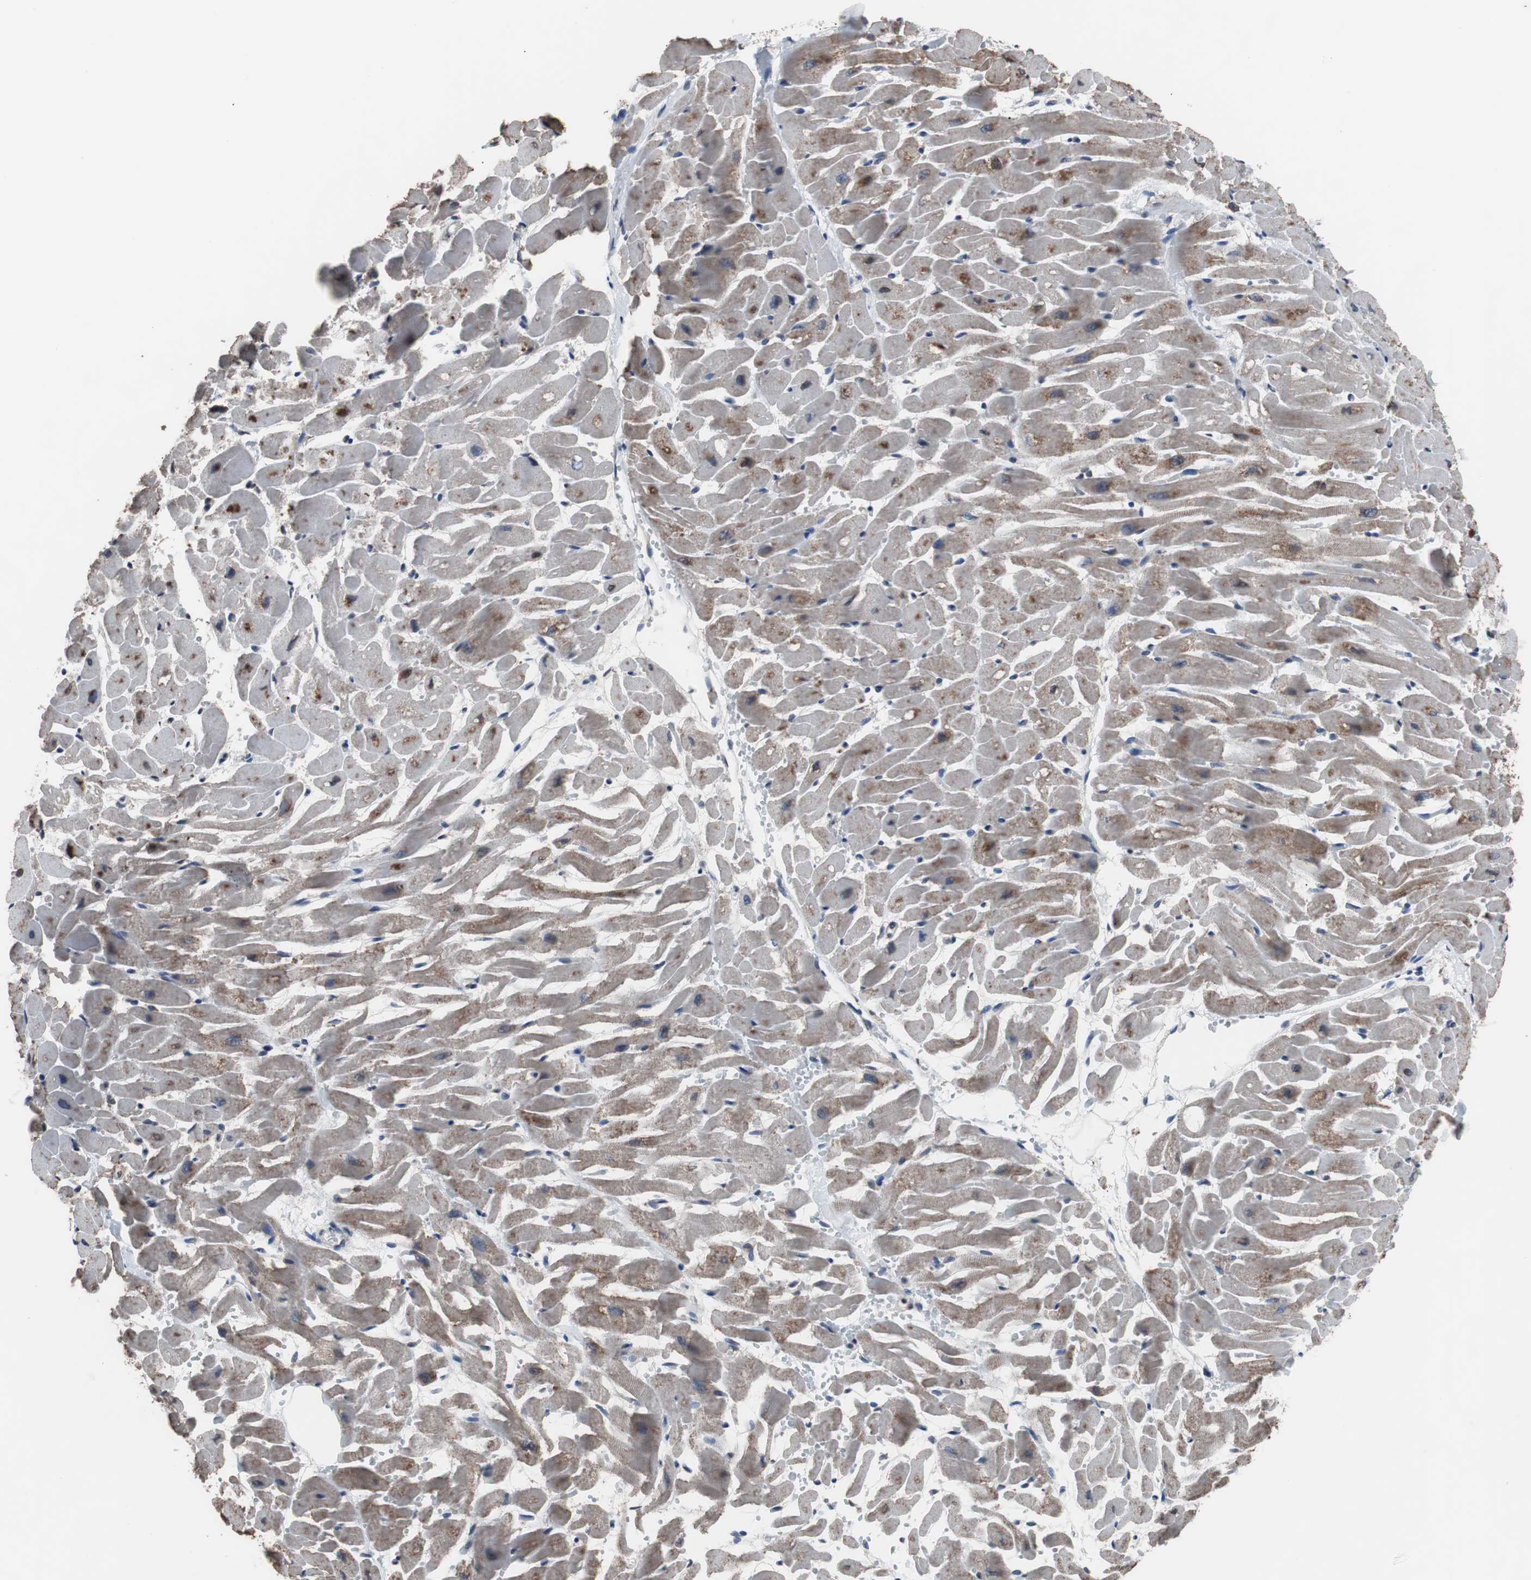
{"staining": {"intensity": "moderate", "quantity": "25%-75%", "location": "nuclear"}, "tissue": "heart muscle", "cell_type": "Cardiomyocytes", "image_type": "normal", "snomed": [{"axis": "morphology", "description": "Normal tissue, NOS"}, {"axis": "topography", "description": "Heart"}], "caption": "This is an image of IHC staining of benign heart muscle, which shows moderate expression in the nuclear of cardiomyocytes.", "gene": "MED27", "patient": {"sex": "female", "age": 19}}